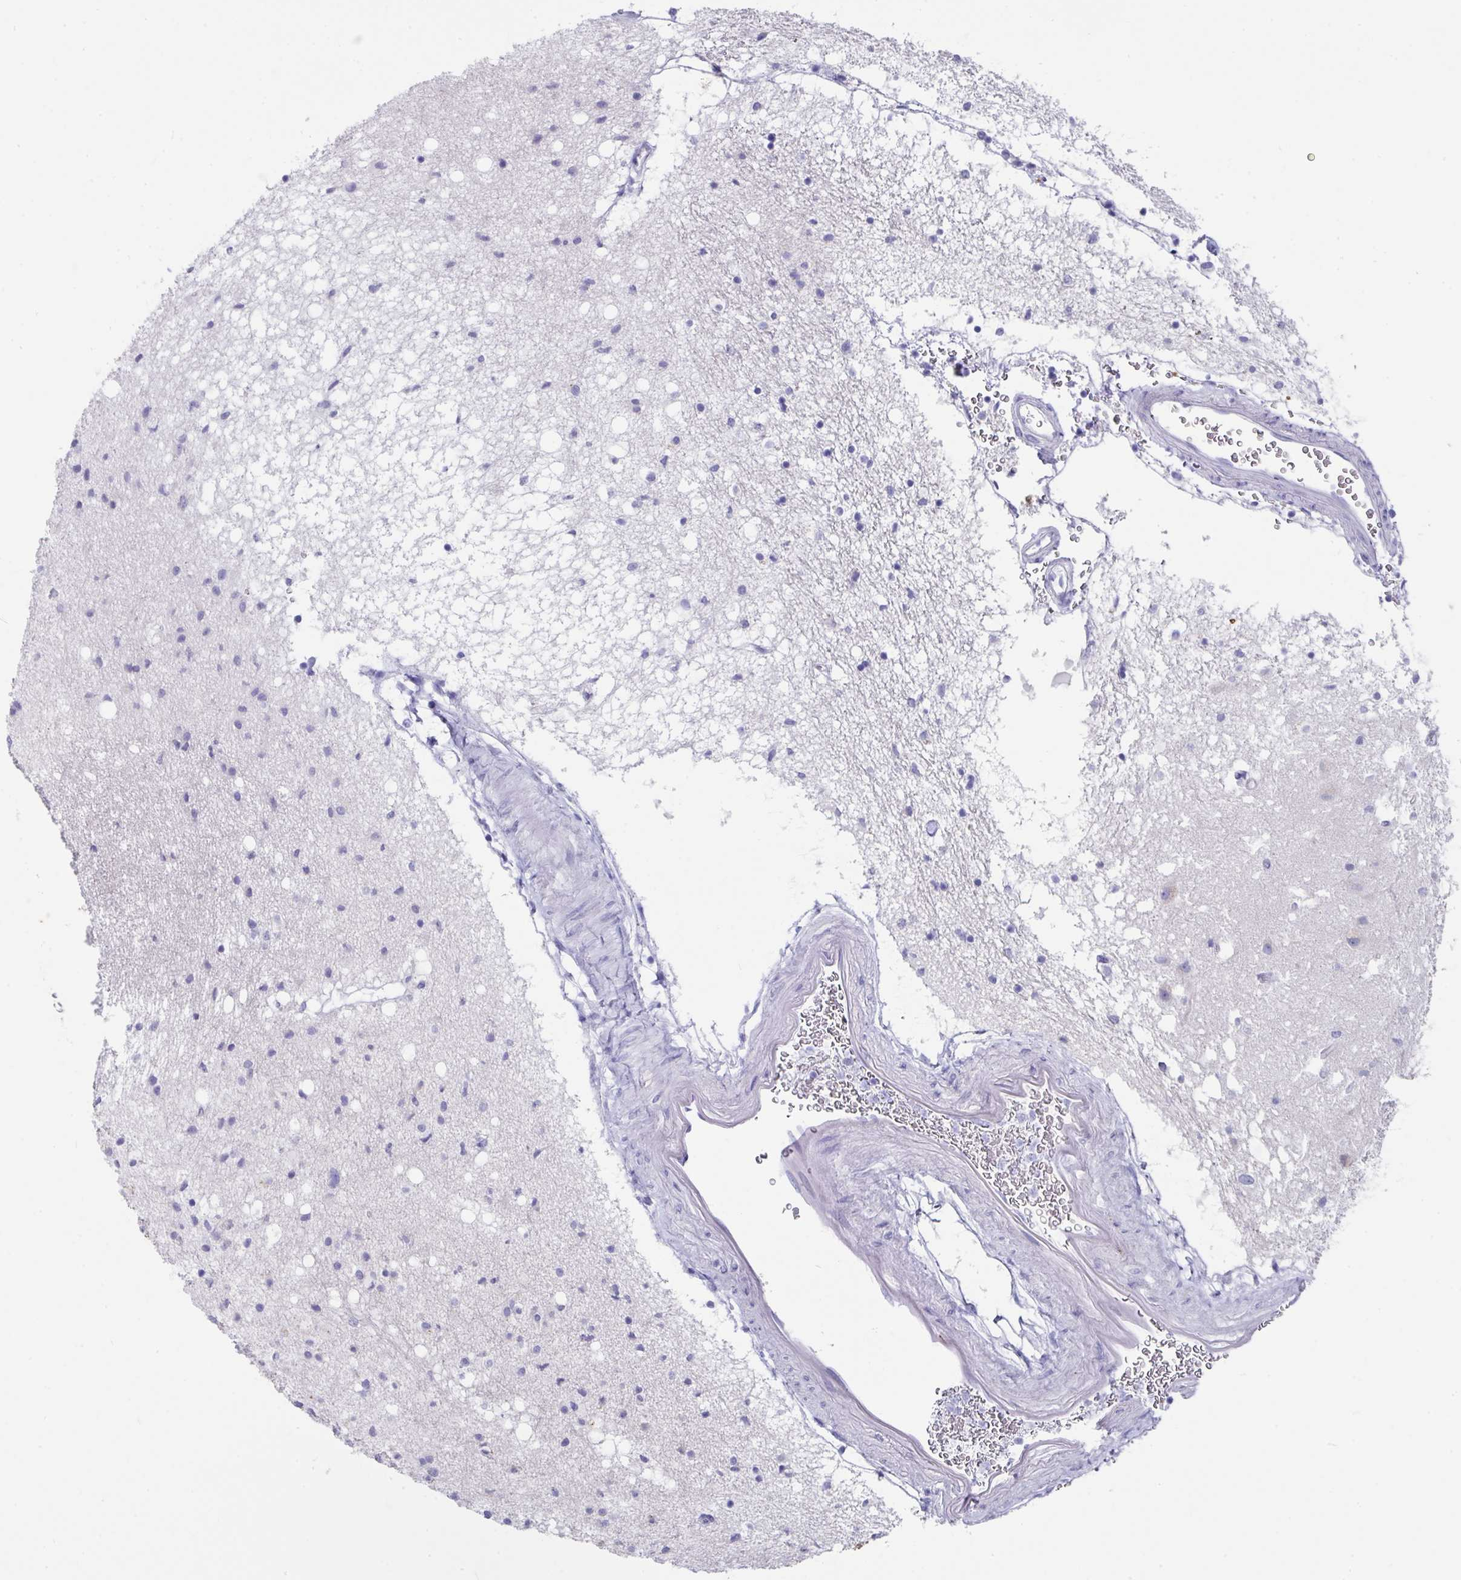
{"staining": {"intensity": "negative", "quantity": "none", "location": "none"}, "tissue": "caudate", "cell_type": "Glial cells", "image_type": "normal", "snomed": [{"axis": "morphology", "description": "Normal tissue, NOS"}, {"axis": "topography", "description": "Lateral ventricle wall"}], "caption": "Caudate was stained to show a protein in brown. There is no significant positivity in glial cells. The staining is performed using DAB brown chromogen with nuclei counter-stained in using hematoxylin.", "gene": "CPVL", "patient": {"sex": "male", "age": 58}}